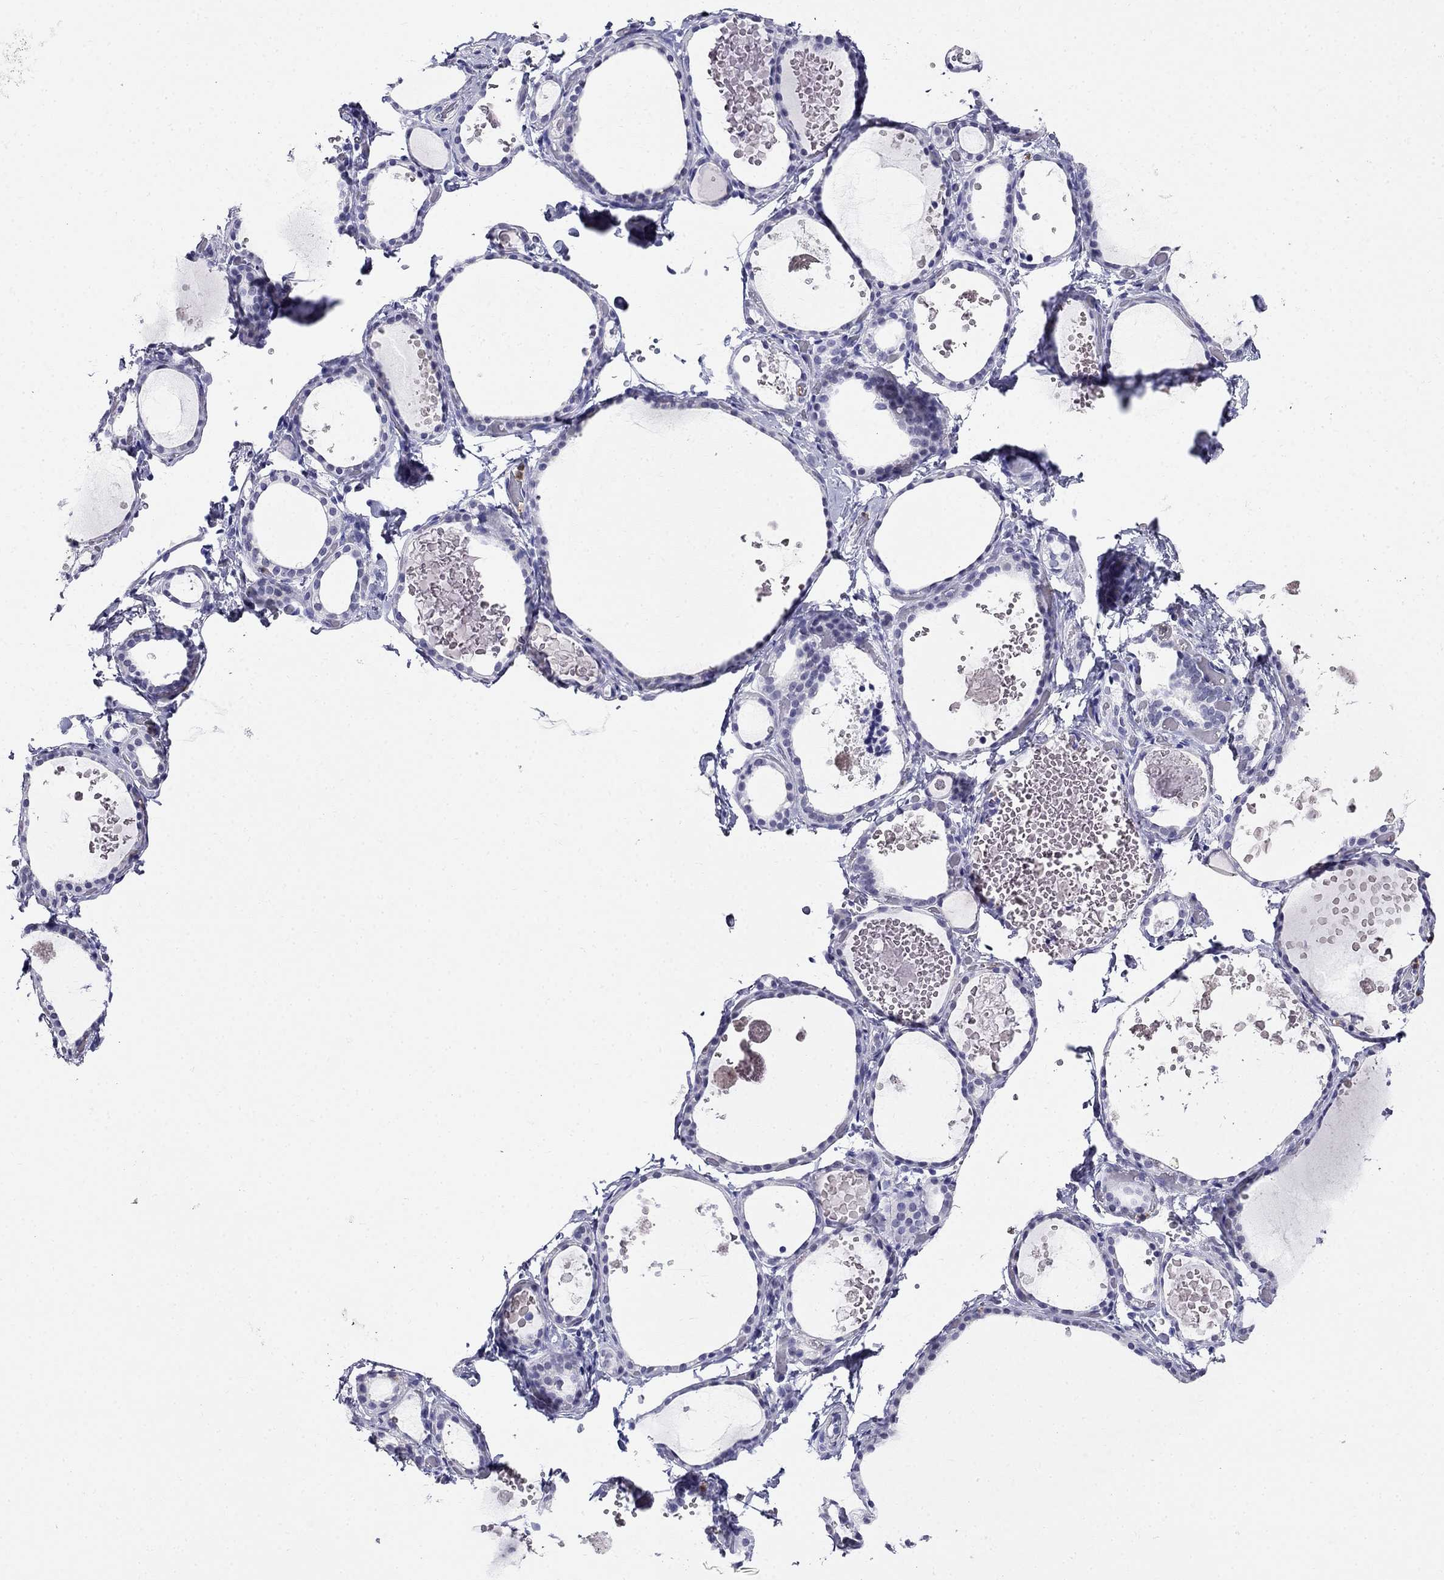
{"staining": {"intensity": "negative", "quantity": "none", "location": "none"}, "tissue": "thyroid gland", "cell_type": "Glandular cells", "image_type": "normal", "snomed": [{"axis": "morphology", "description": "Normal tissue, NOS"}, {"axis": "topography", "description": "Thyroid gland"}], "caption": "Image shows no significant protein positivity in glandular cells of benign thyroid gland.", "gene": "PPP1R36", "patient": {"sex": "female", "age": 56}}